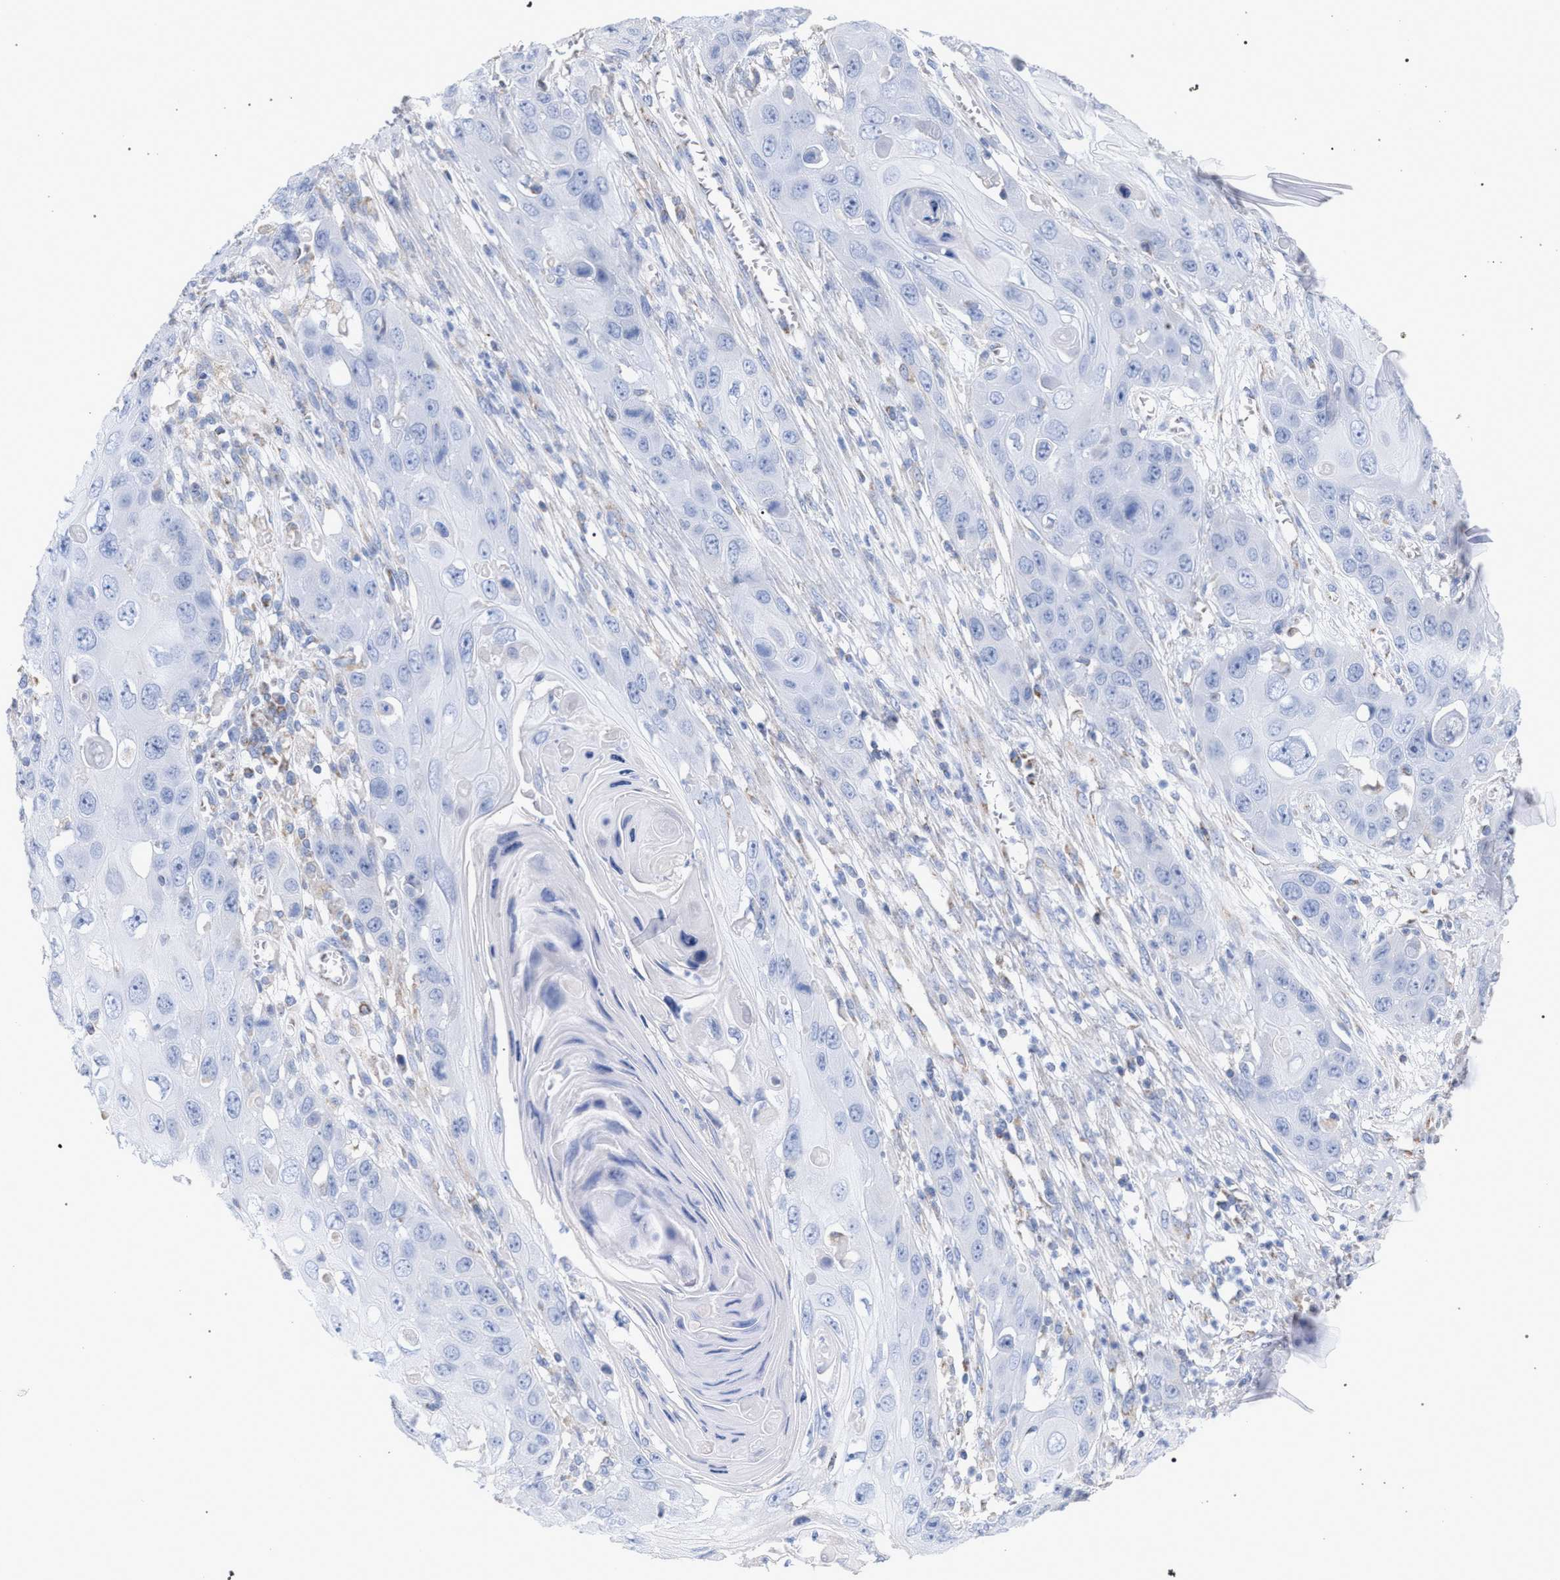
{"staining": {"intensity": "negative", "quantity": "none", "location": "none"}, "tissue": "skin cancer", "cell_type": "Tumor cells", "image_type": "cancer", "snomed": [{"axis": "morphology", "description": "Squamous cell carcinoma, NOS"}, {"axis": "topography", "description": "Skin"}], "caption": "There is no significant positivity in tumor cells of squamous cell carcinoma (skin).", "gene": "ECI2", "patient": {"sex": "male", "age": 55}}